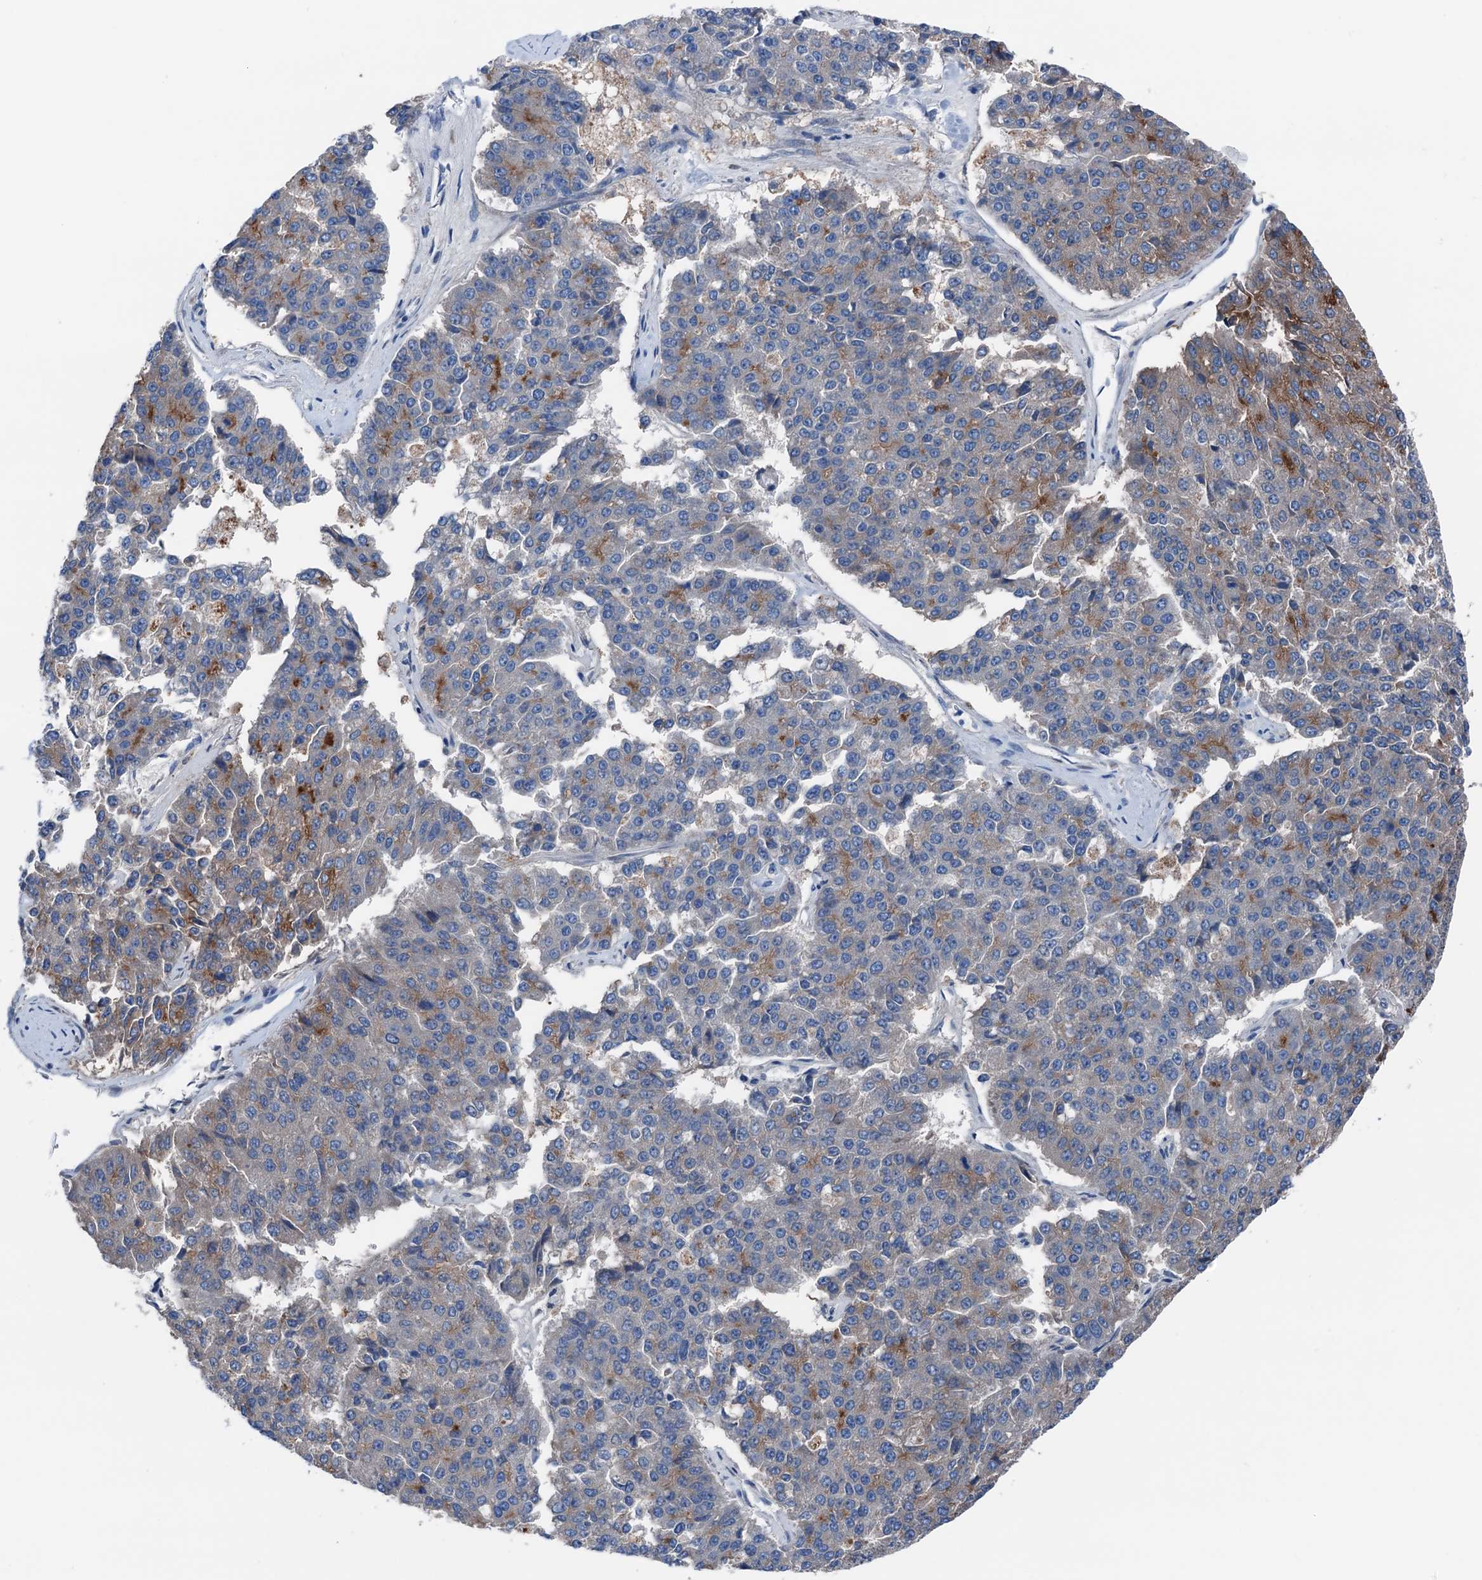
{"staining": {"intensity": "moderate", "quantity": "<25%", "location": "cytoplasmic/membranous"}, "tissue": "pancreatic cancer", "cell_type": "Tumor cells", "image_type": "cancer", "snomed": [{"axis": "morphology", "description": "Adenocarcinoma, NOS"}, {"axis": "topography", "description": "Pancreas"}], "caption": "Pancreatic cancer (adenocarcinoma) stained with DAB (3,3'-diaminobenzidine) IHC reveals low levels of moderate cytoplasmic/membranous staining in approximately <25% of tumor cells. (Brightfield microscopy of DAB IHC at high magnification).", "gene": "C1QTNF4", "patient": {"sex": "male", "age": 50}}